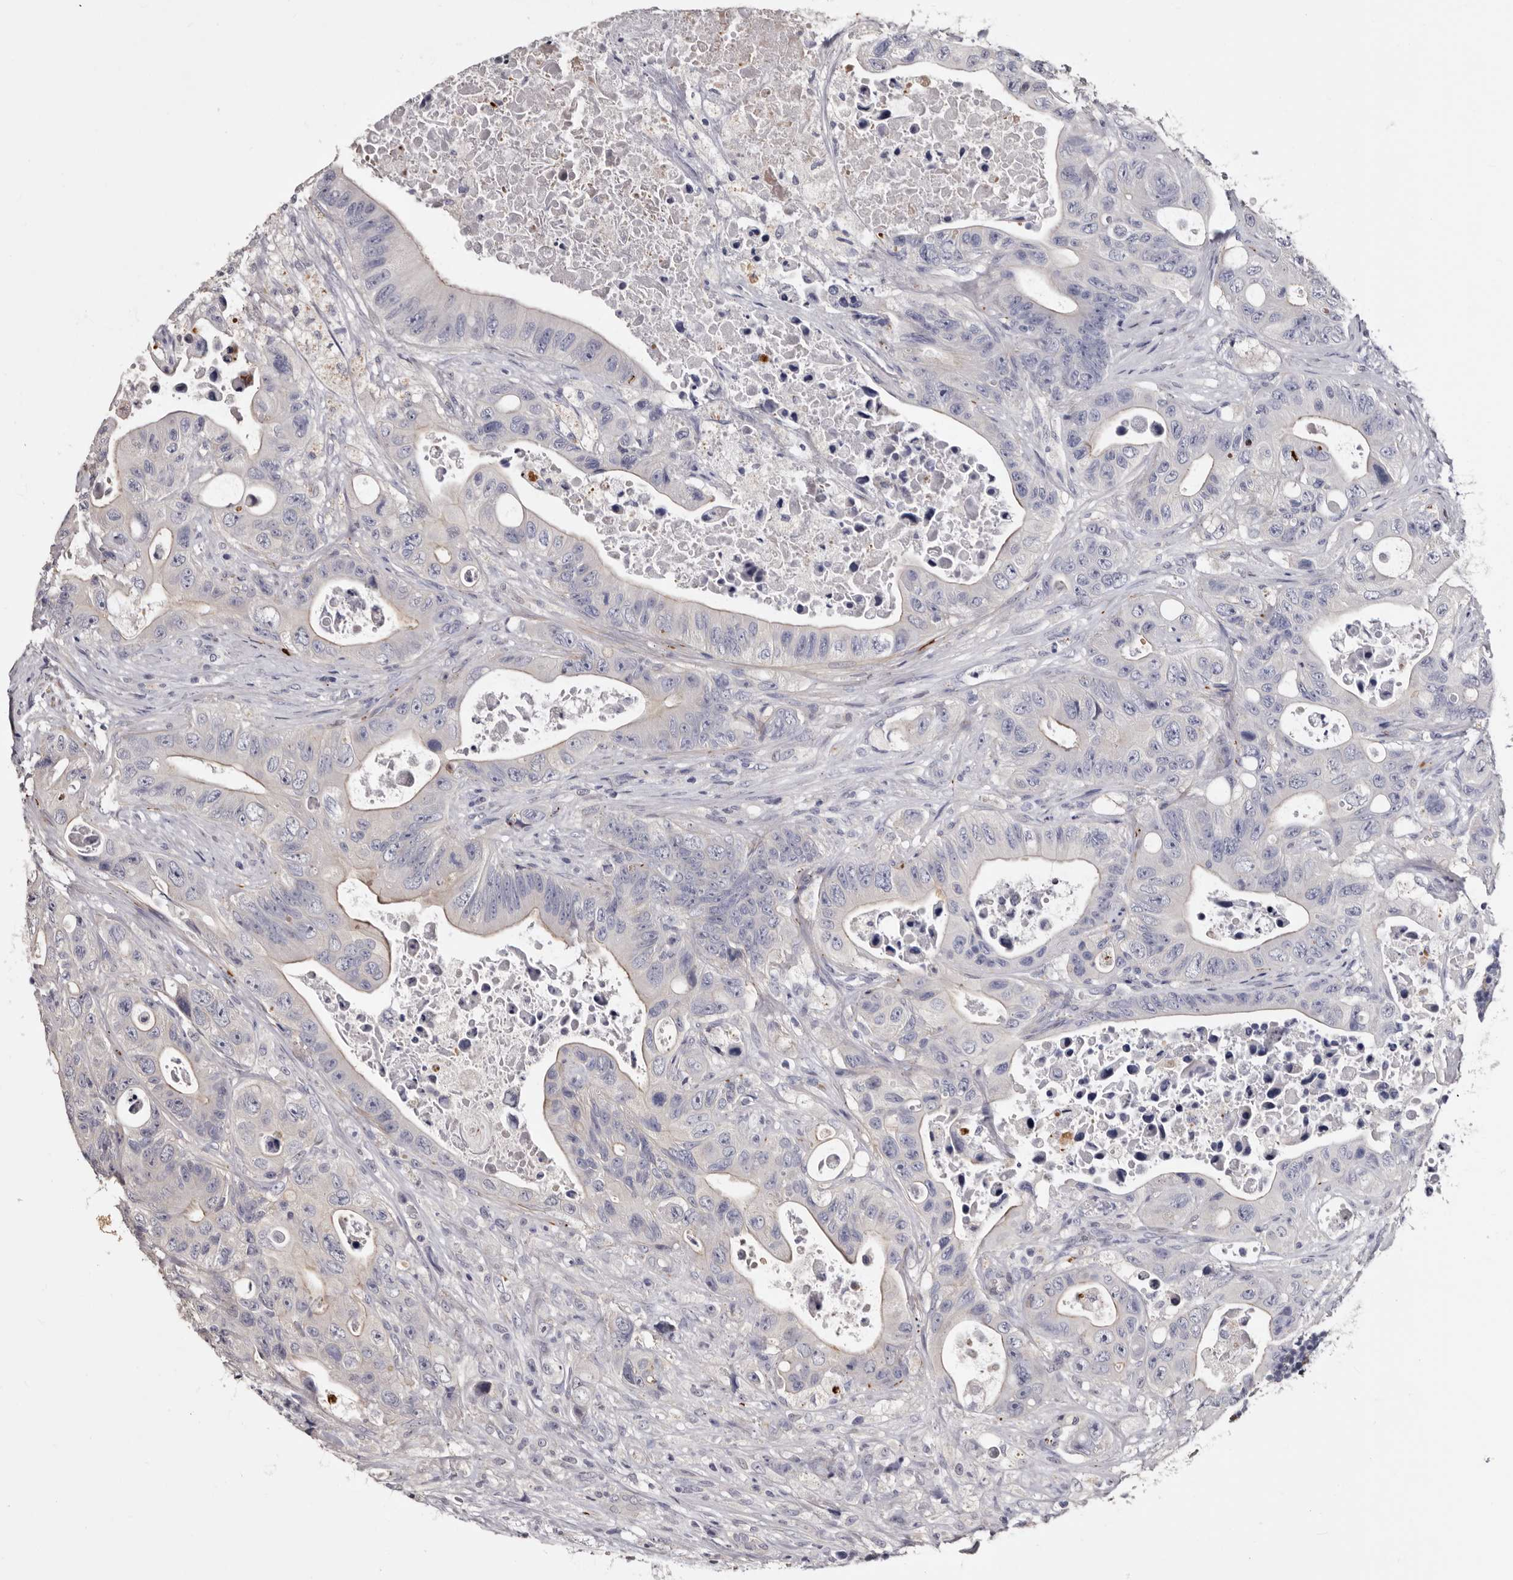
{"staining": {"intensity": "weak", "quantity": "25%-75%", "location": "cytoplasmic/membranous"}, "tissue": "colorectal cancer", "cell_type": "Tumor cells", "image_type": "cancer", "snomed": [{"axis": "morphology", "description": "Adenocarcinoma, NOS"}, {"axis": "topography", "description": "Colon"}], "caption": "Protein expression analysis of colorectal adenocarcinoma demonstrates weak cytoplasmic/membranous positivity in approximately 25%-75% of tumor cells. The staining was performed using DAB to visualize the protein expression in brown, while the nuclei were stained in blue with hematoxylin (Magnification: 20x).", "gene": "SLC10A4", "patient": {"sex": "female", "age": 46}}